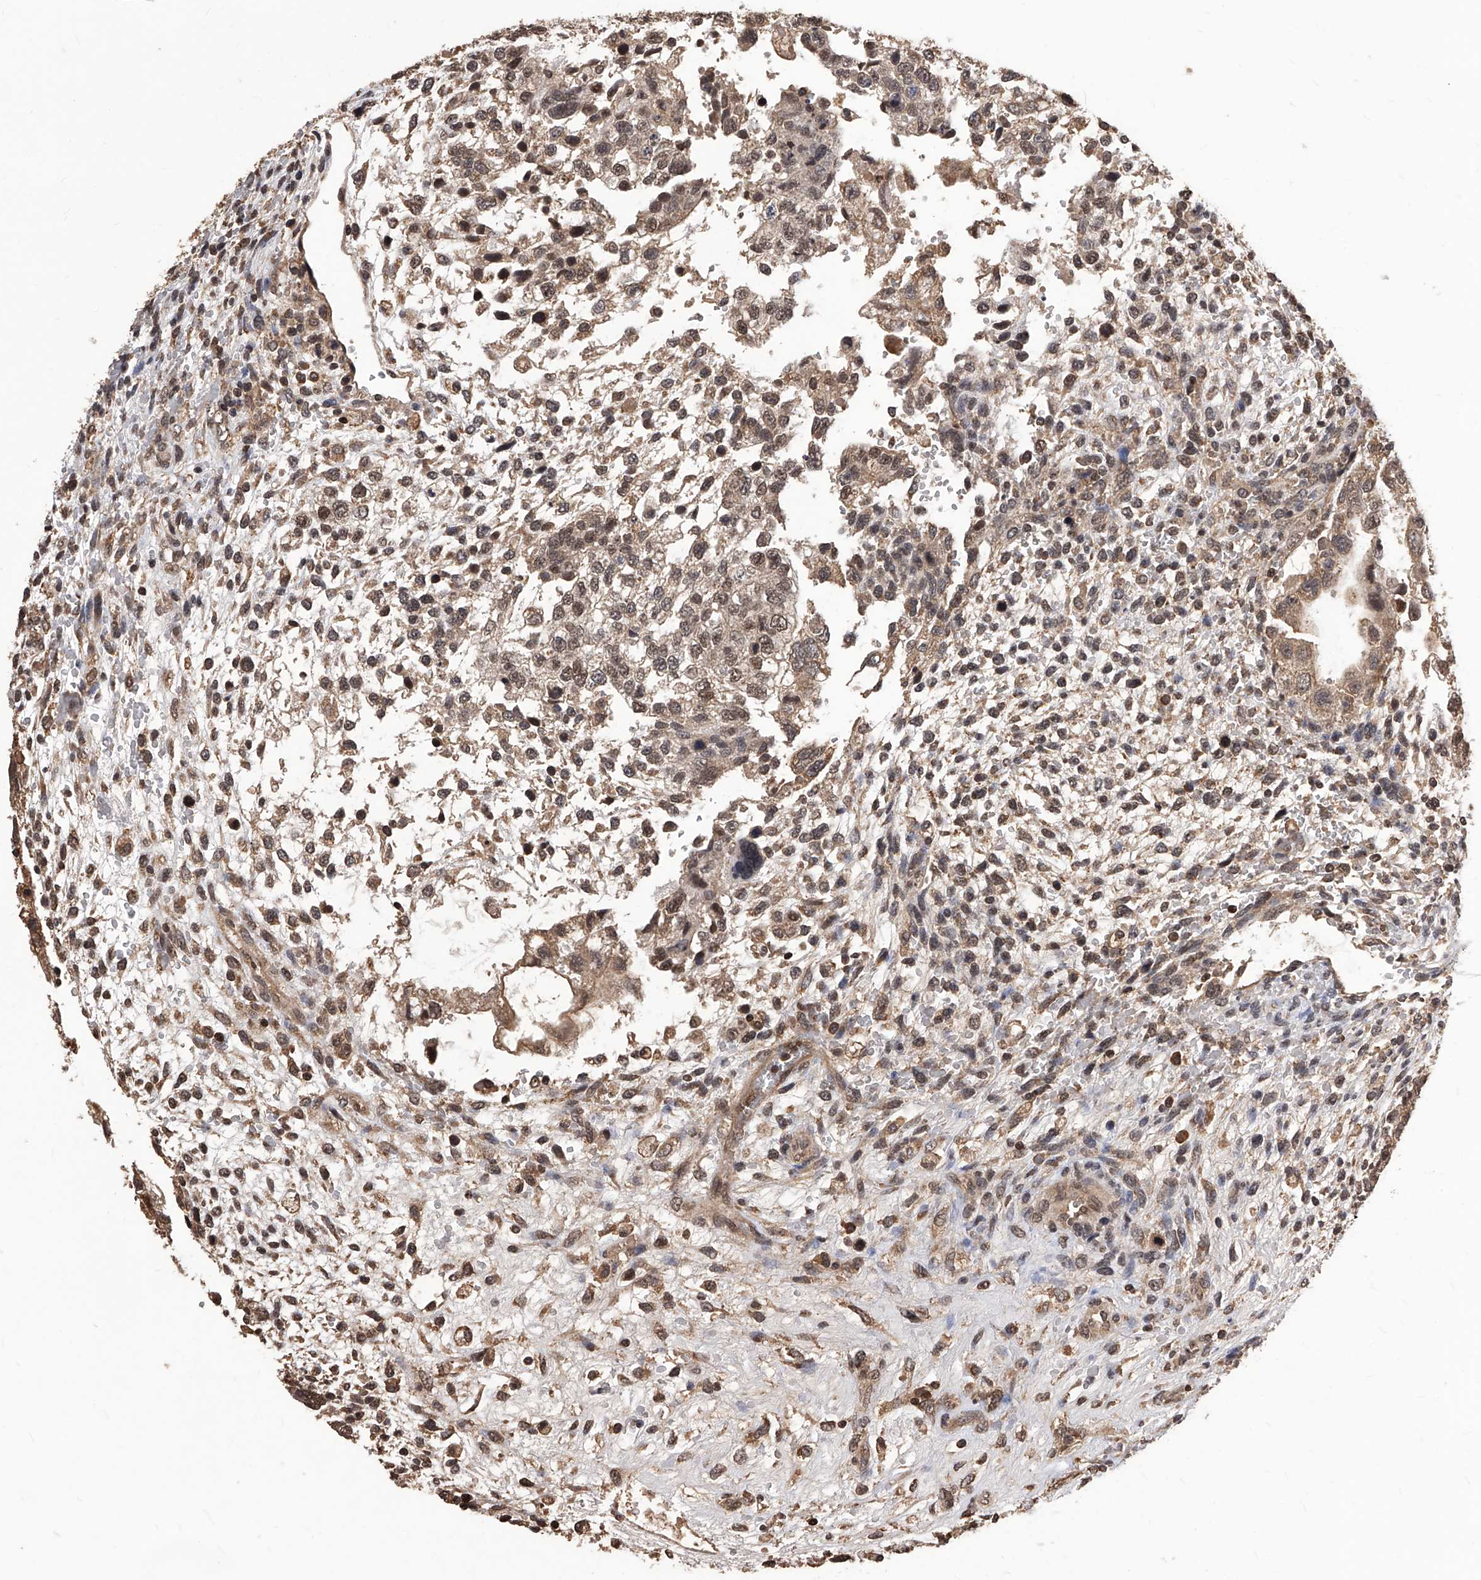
{"staining": {"intensity": "weak", "quantity": ">75%", "location": "cytoplasmic/membranous,nuclear"}, "tissue": "testis cancer", "cell_type": "Tumor cells", "image_type": "cancer", "snomed": [{"axis": "morphology", "description": "Carcinoma, Embryonal, NOS"}, {"axis": "topography", "description": "Testis"}], "caption": "Testis cancer (embryonal carcinoma) tissue exhibits weak cytoplasmic/membranous and nuclear expression in about >75% of tumor cells", "gene": "ID1", "patient": {"sex": "male", "age": 37}}